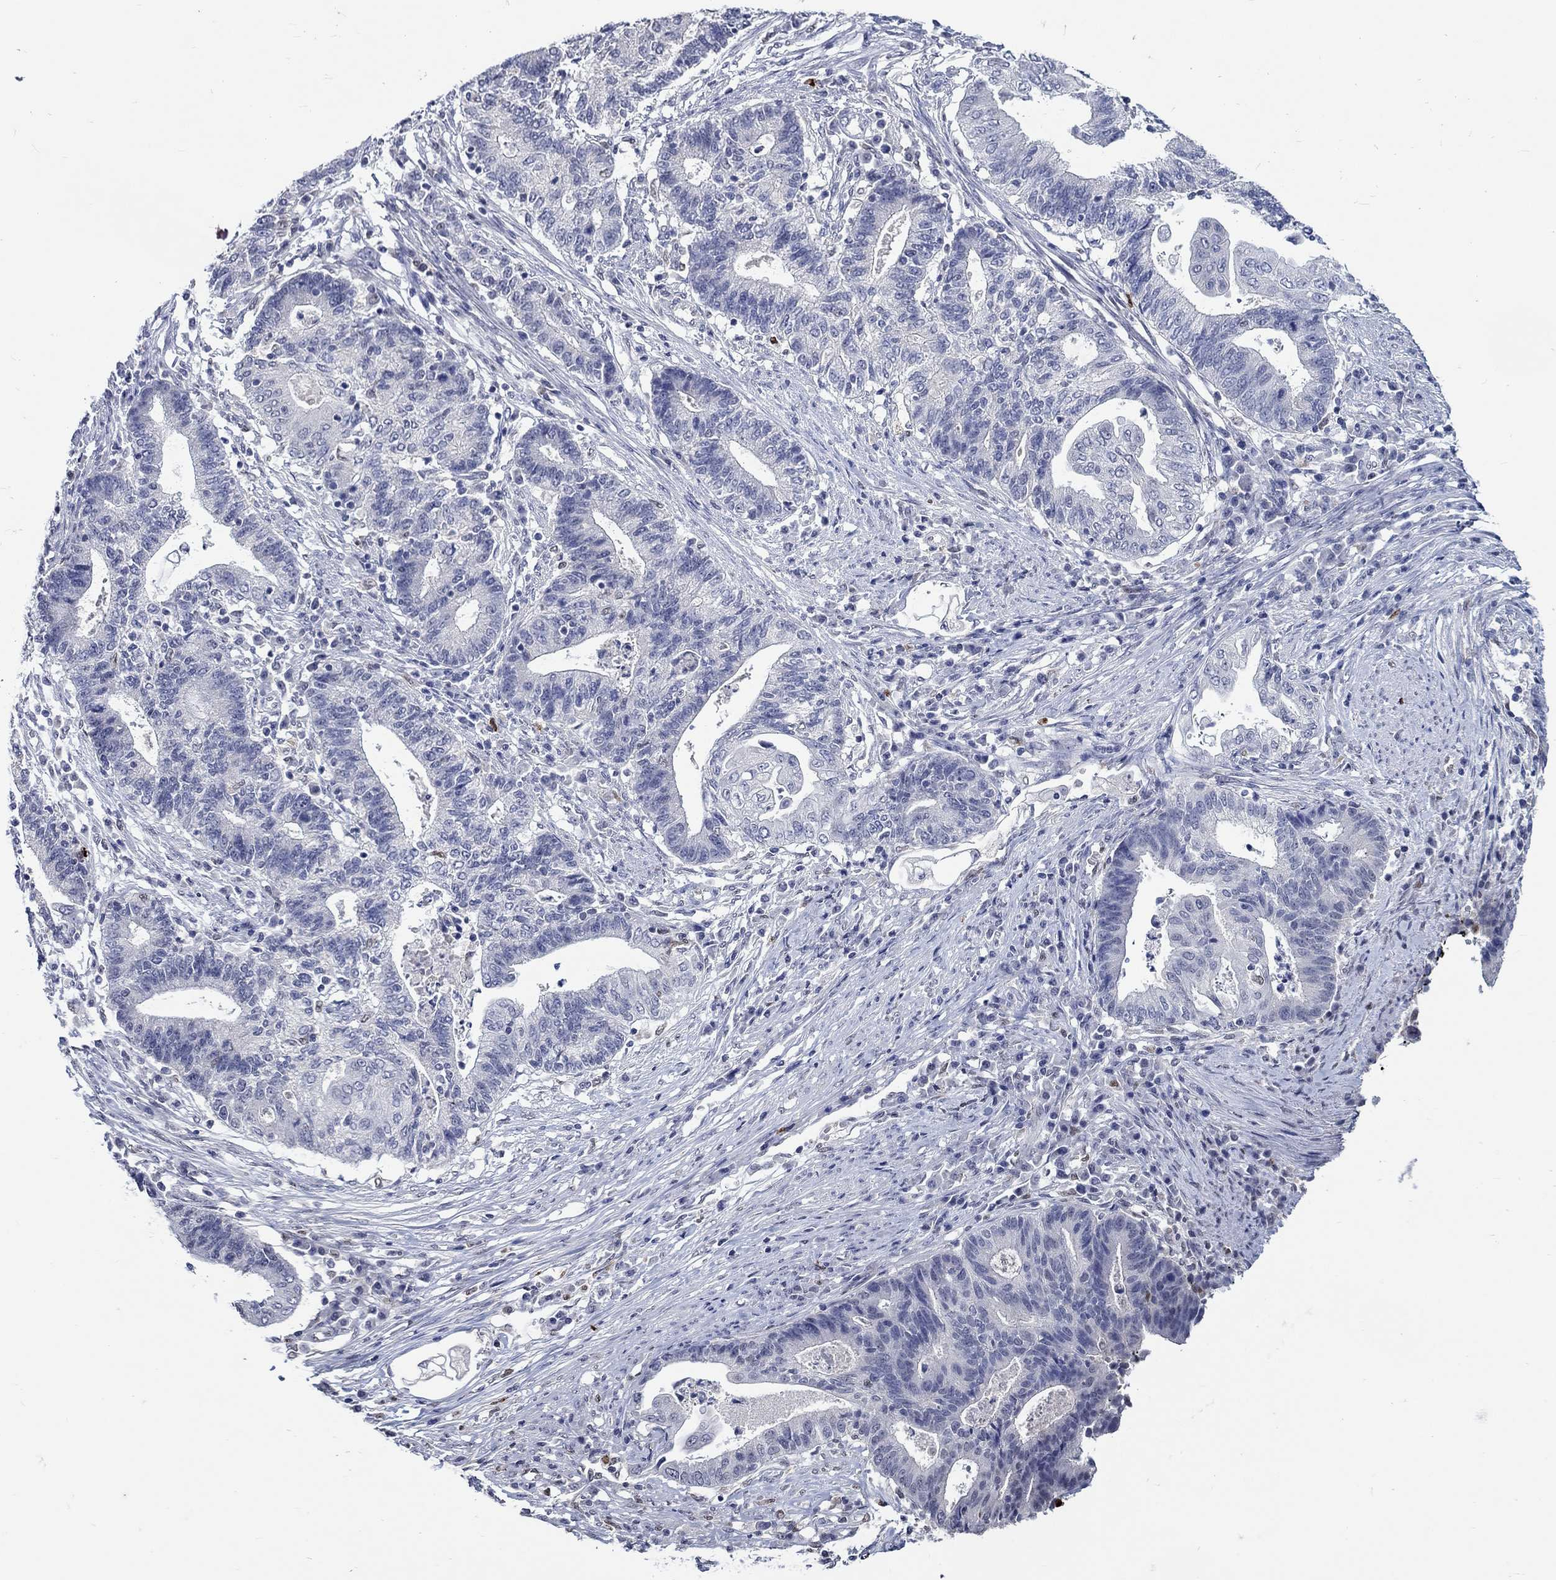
{"staining": {"intensity": "negative", "quantity": "none", "location": "none"}, "tissue": "endometrial cancer", "cell_type": "Tumor cells", "image_type": "cancer", "snomed": [{"axis": "morphology", "description": "Adenocarcinoma, NOS"}, {"axis": "topography", "description": "Uterus"}, {"axis": "topography", "description": "Endometrium"}], "caption": "Endometrial adenocarcinoma was stained to show a protein in brown. There is no significant expression in tumor cells.", "gene": "GATA2", "patient": {"sex": "female", "age": 54}}